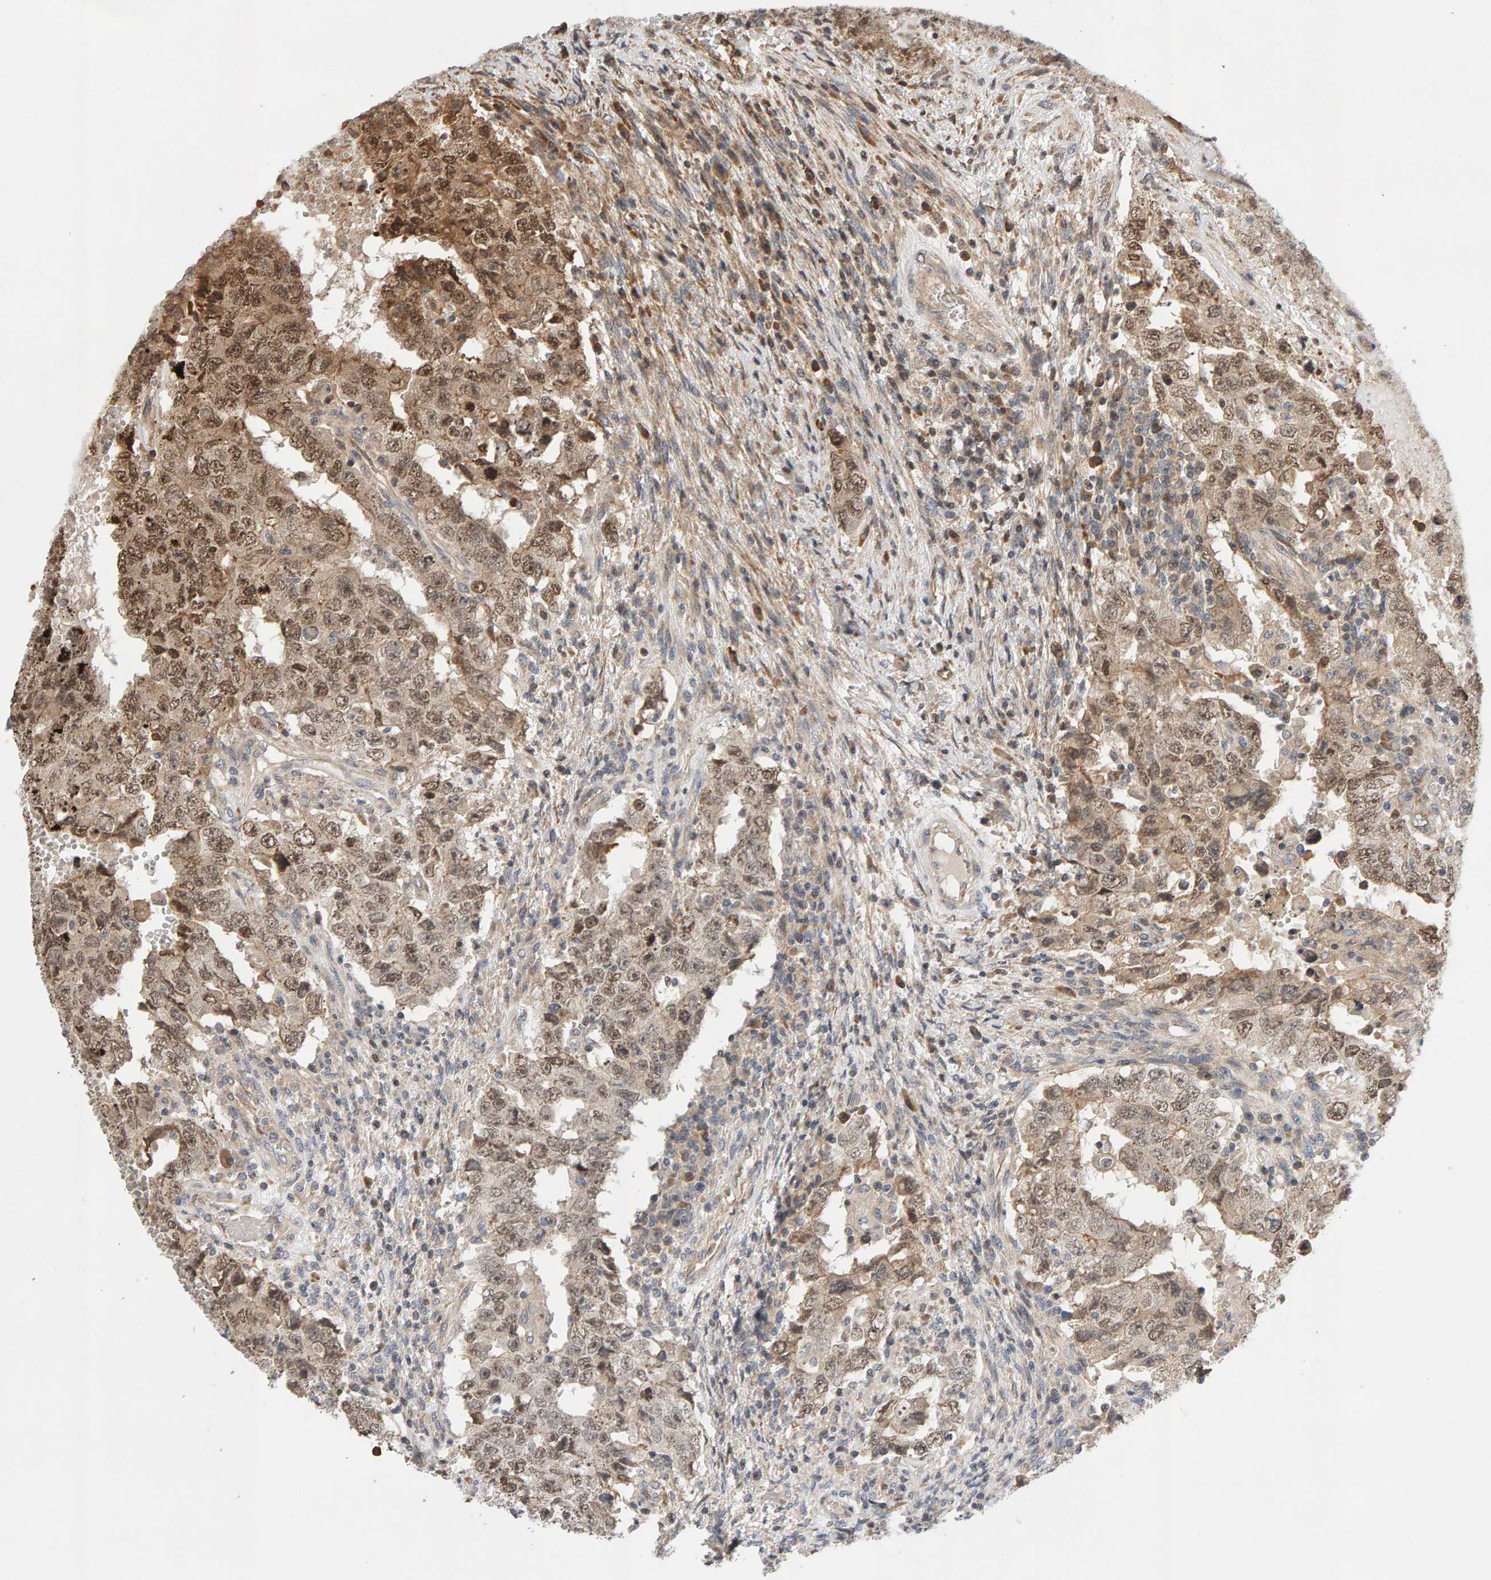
{"staining": {"intensity": "moderate", "quantity": ">75%", "location": "cytoplasmic/membranous,nuclear"}, "tissue": "testis cancer", "cell_type": "Tumor cells", "image_type": "cancer", "snomed": [{"axis": "morphology", "description": "Carcinoma, Embryonal, NOS"}, {"axis": "topography", "description": "Testis"}], "caption": "Testis embryonal carcinoma stained with DAB IHC shows medium levels of moderate cytoplasmic/membranous and nuclear expression in about >75% of tumor cells. The staining is performed using DAB brown chromogen to label protein expression. The nuclei are counter-stained blue using hematoxylin.", "gene": "LZTS1", "patient": {"sex": "male", "age": 26}}